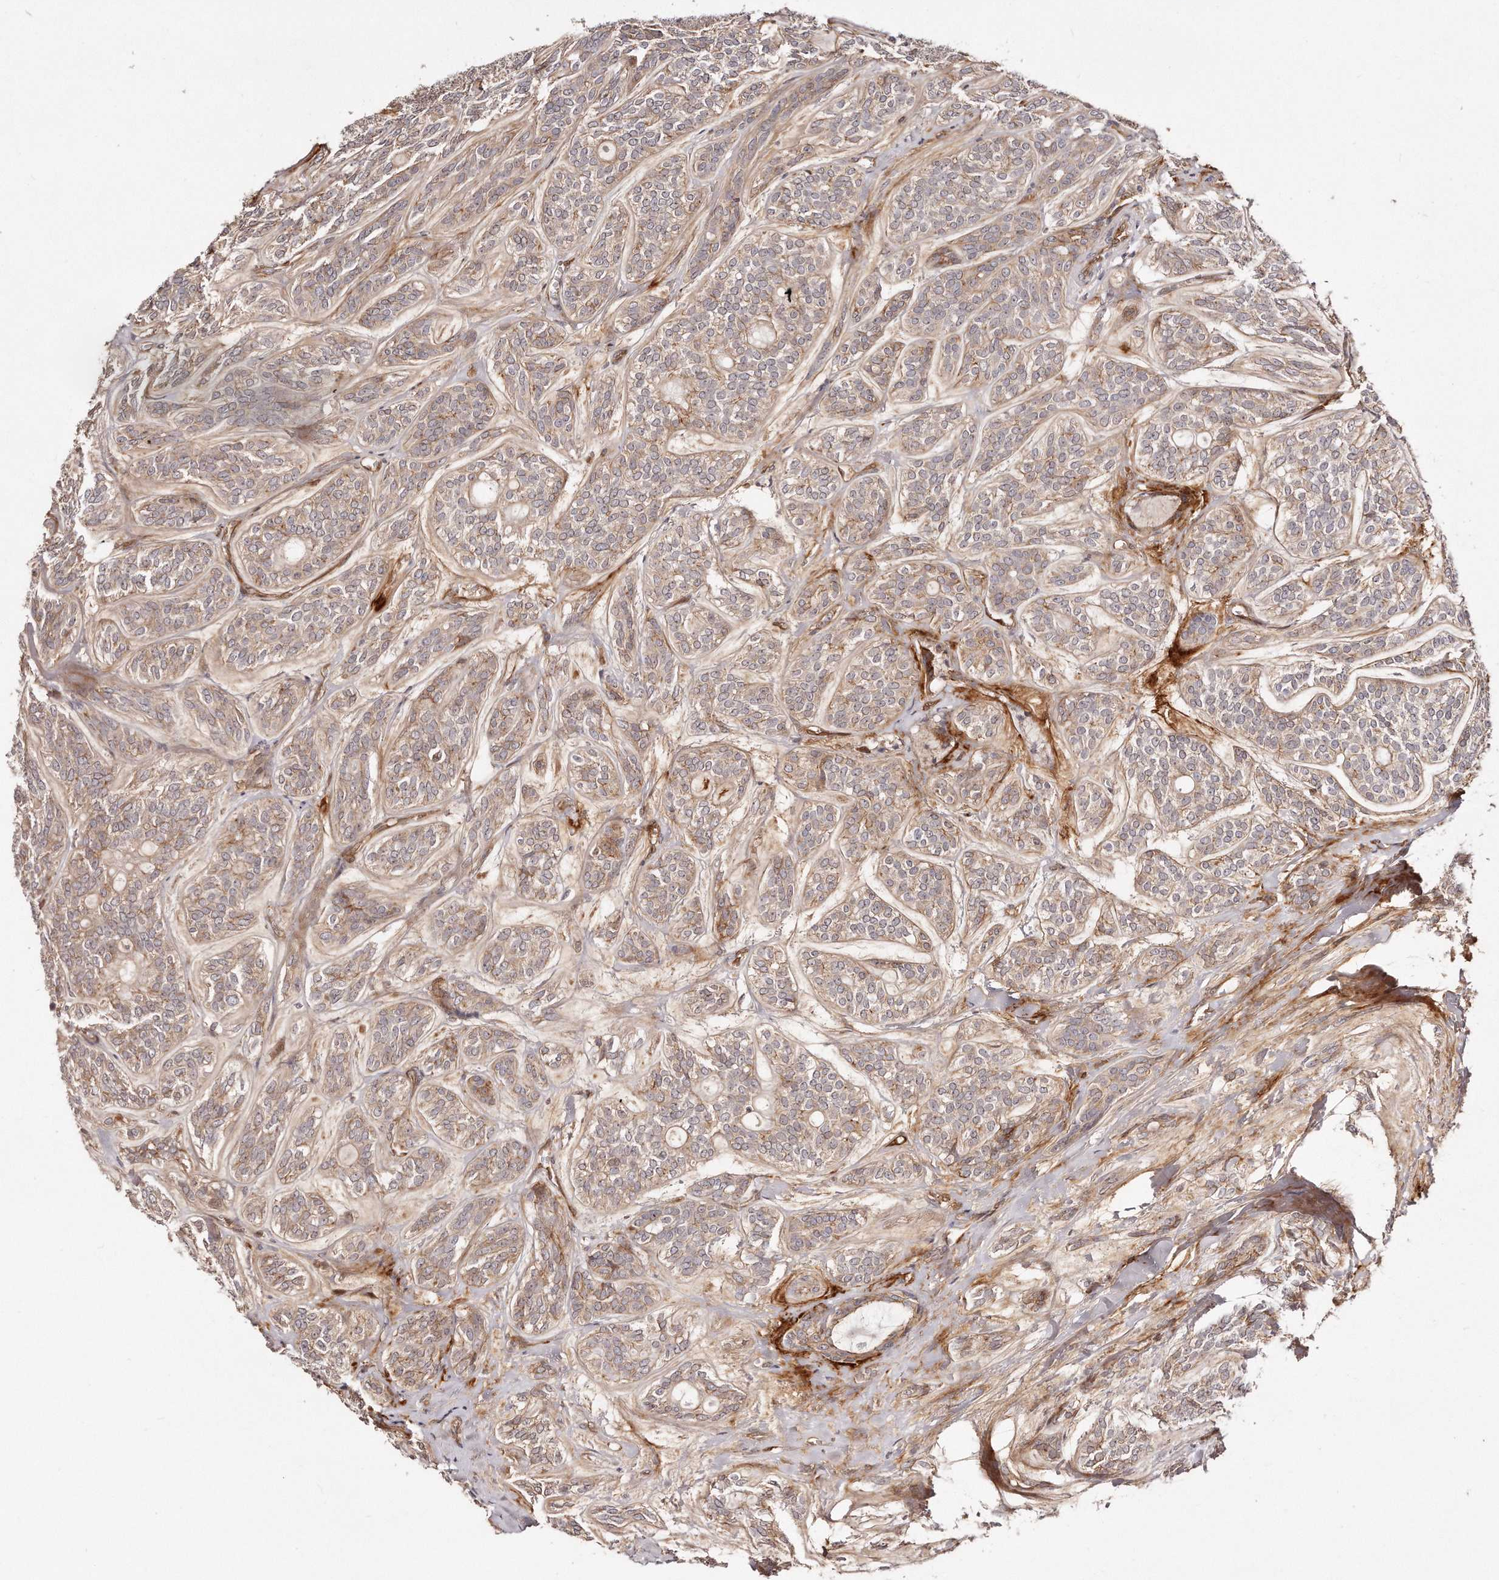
{"staining": {"intensity": "weak", "quantity": "25%-75%", "location": "cytoplasmic/membranous"}, "tissue": "head and neck cancer", "cell_type": "Tumor cells", "image_type": "cancer", "snomed": [{"axis": "morphology", "description": "Adenocarcinoma, NOS"}, {"axis": "topography", "description": "Head-Neck"}], "caption": "Head and neck adenocarcinoma stained with DAB immunohistochemistry demonstrates low levels of weak cytoplasmic/membranous staining in approximately 25%-75% of tumor cells. (Stains: DAB (3,3'-diaminobenzidine) in brown, nuclei in blue, Microscopy: brightfield microscopy at high magnification).", "gene": "GBP4", "patient": {"sex": "male", "age": 66}}